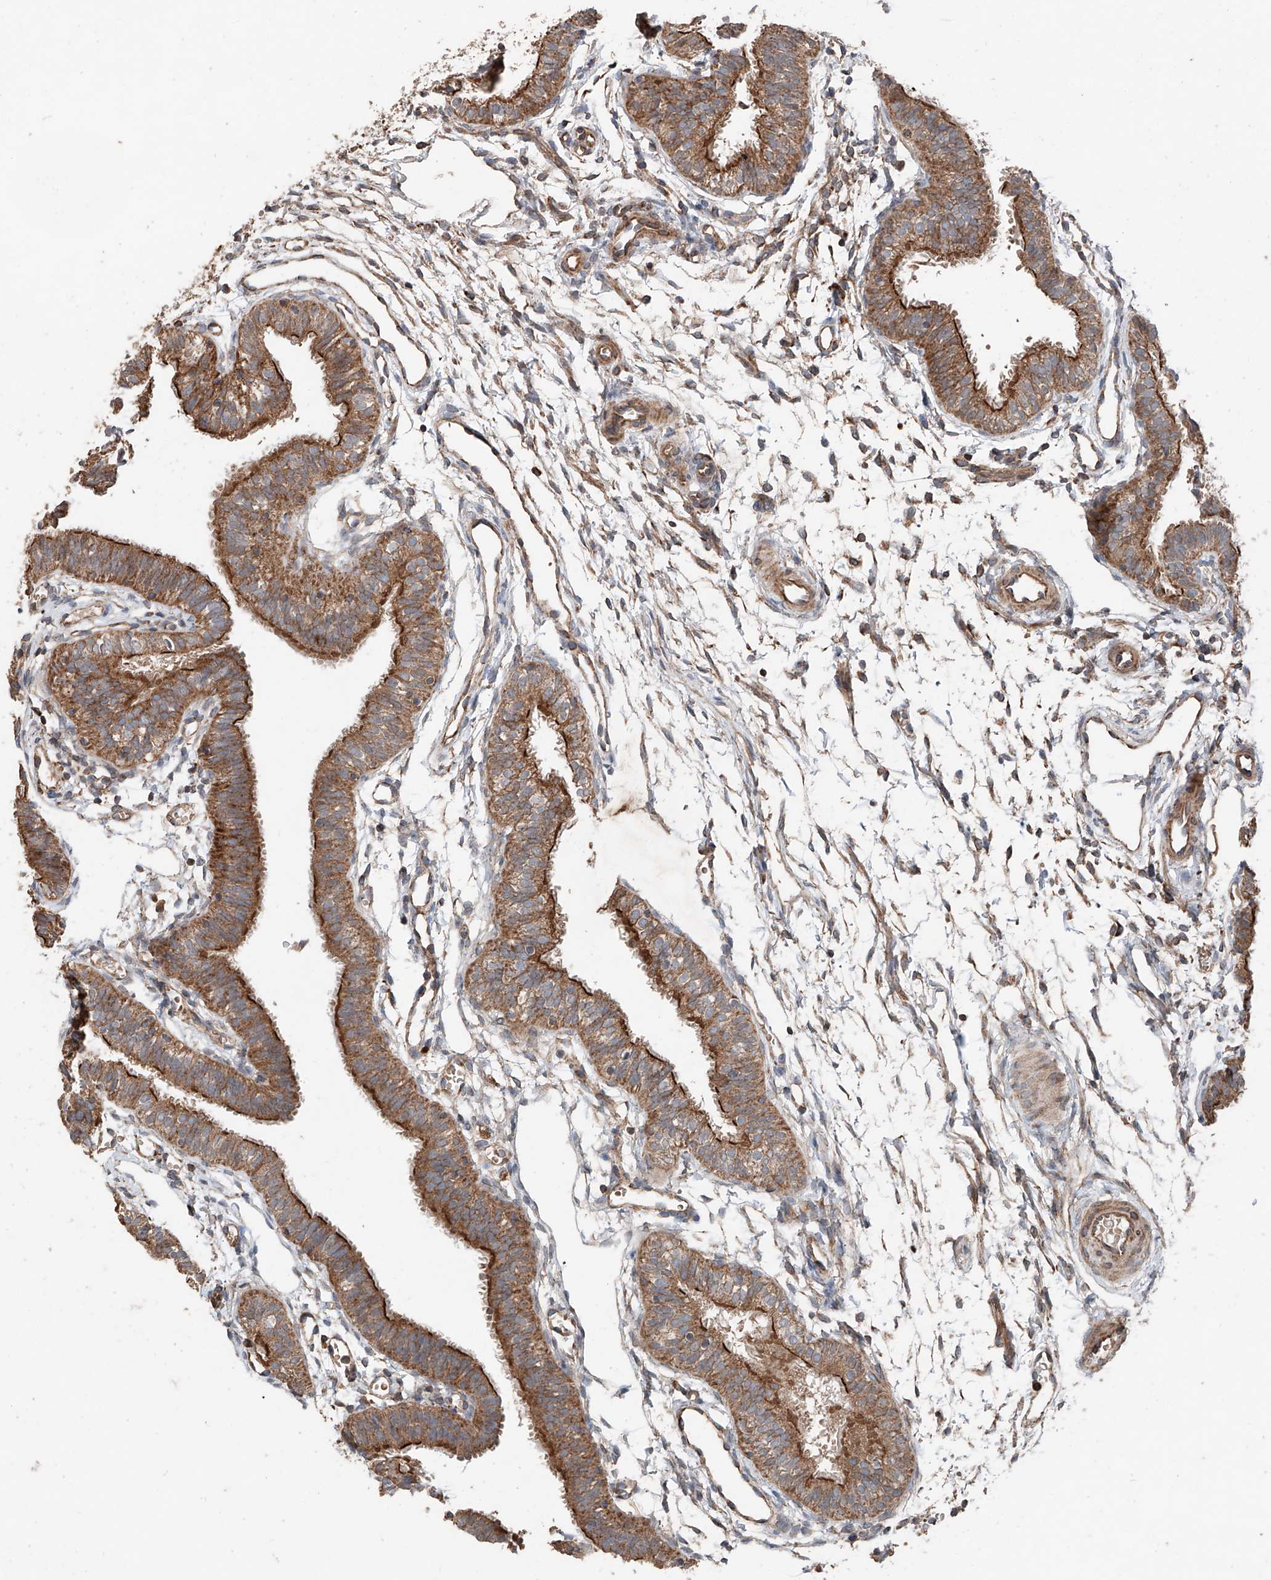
{"staining": {"intensity": "moderate", "quantity": ">75%", "location": "cytoplasmic/membranous"}, "tissue": "fallopian tube", "cell_type": "Glandular cells", "image_type": "normal", "snomed": [{"axis": "morphology", "description": "Normal tissue, NOS"}, {"axis": "topography", "description": "Fallopian tube"}], "caption": "Human fallopian tube stained for a protein (brown) shows moderate cytoplasmic/membranous positive positivity in approximately >75% of glandular cells.", "gene": "AP4B1", "patient": {"sex": "female", "age": 35}}